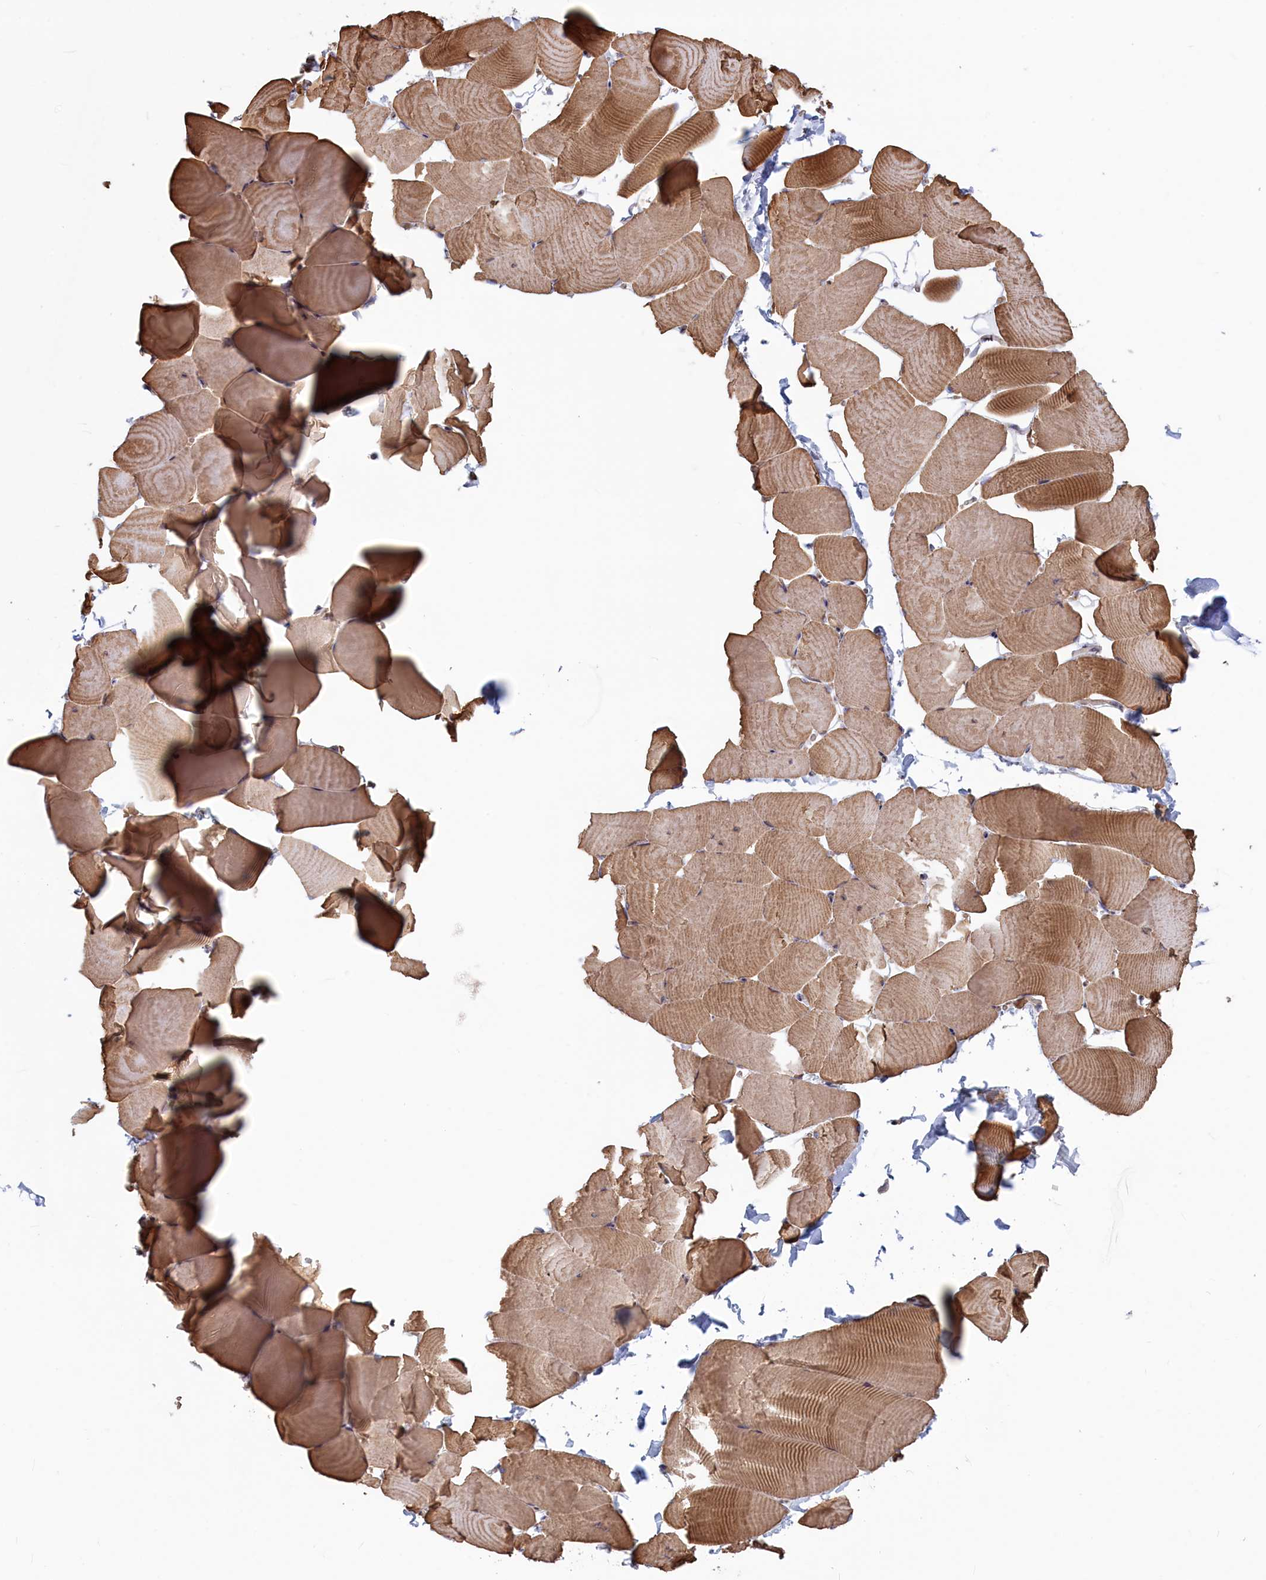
{"staining": {"intensity": "moderate", "quantity": ">75%", "location": "cytoplasmic/membranous"}, "tissue": "skeletal muscle", "cell_type": "Myocytes", "image_type": "normal", "snomed": [{"axis": "morphology", "description": "Normal tissue, NOS"}, {"axis": "topography", "description": "Skeletal muscle"}], "caption": "Immunohistochemical staining of benign skeletal muscle reveals moderate cytoplasmic/membranous protein positivity in about >75% of myocytes.", "gene": "RILPL1", "patient": {"sex": "male", "age": 25}}